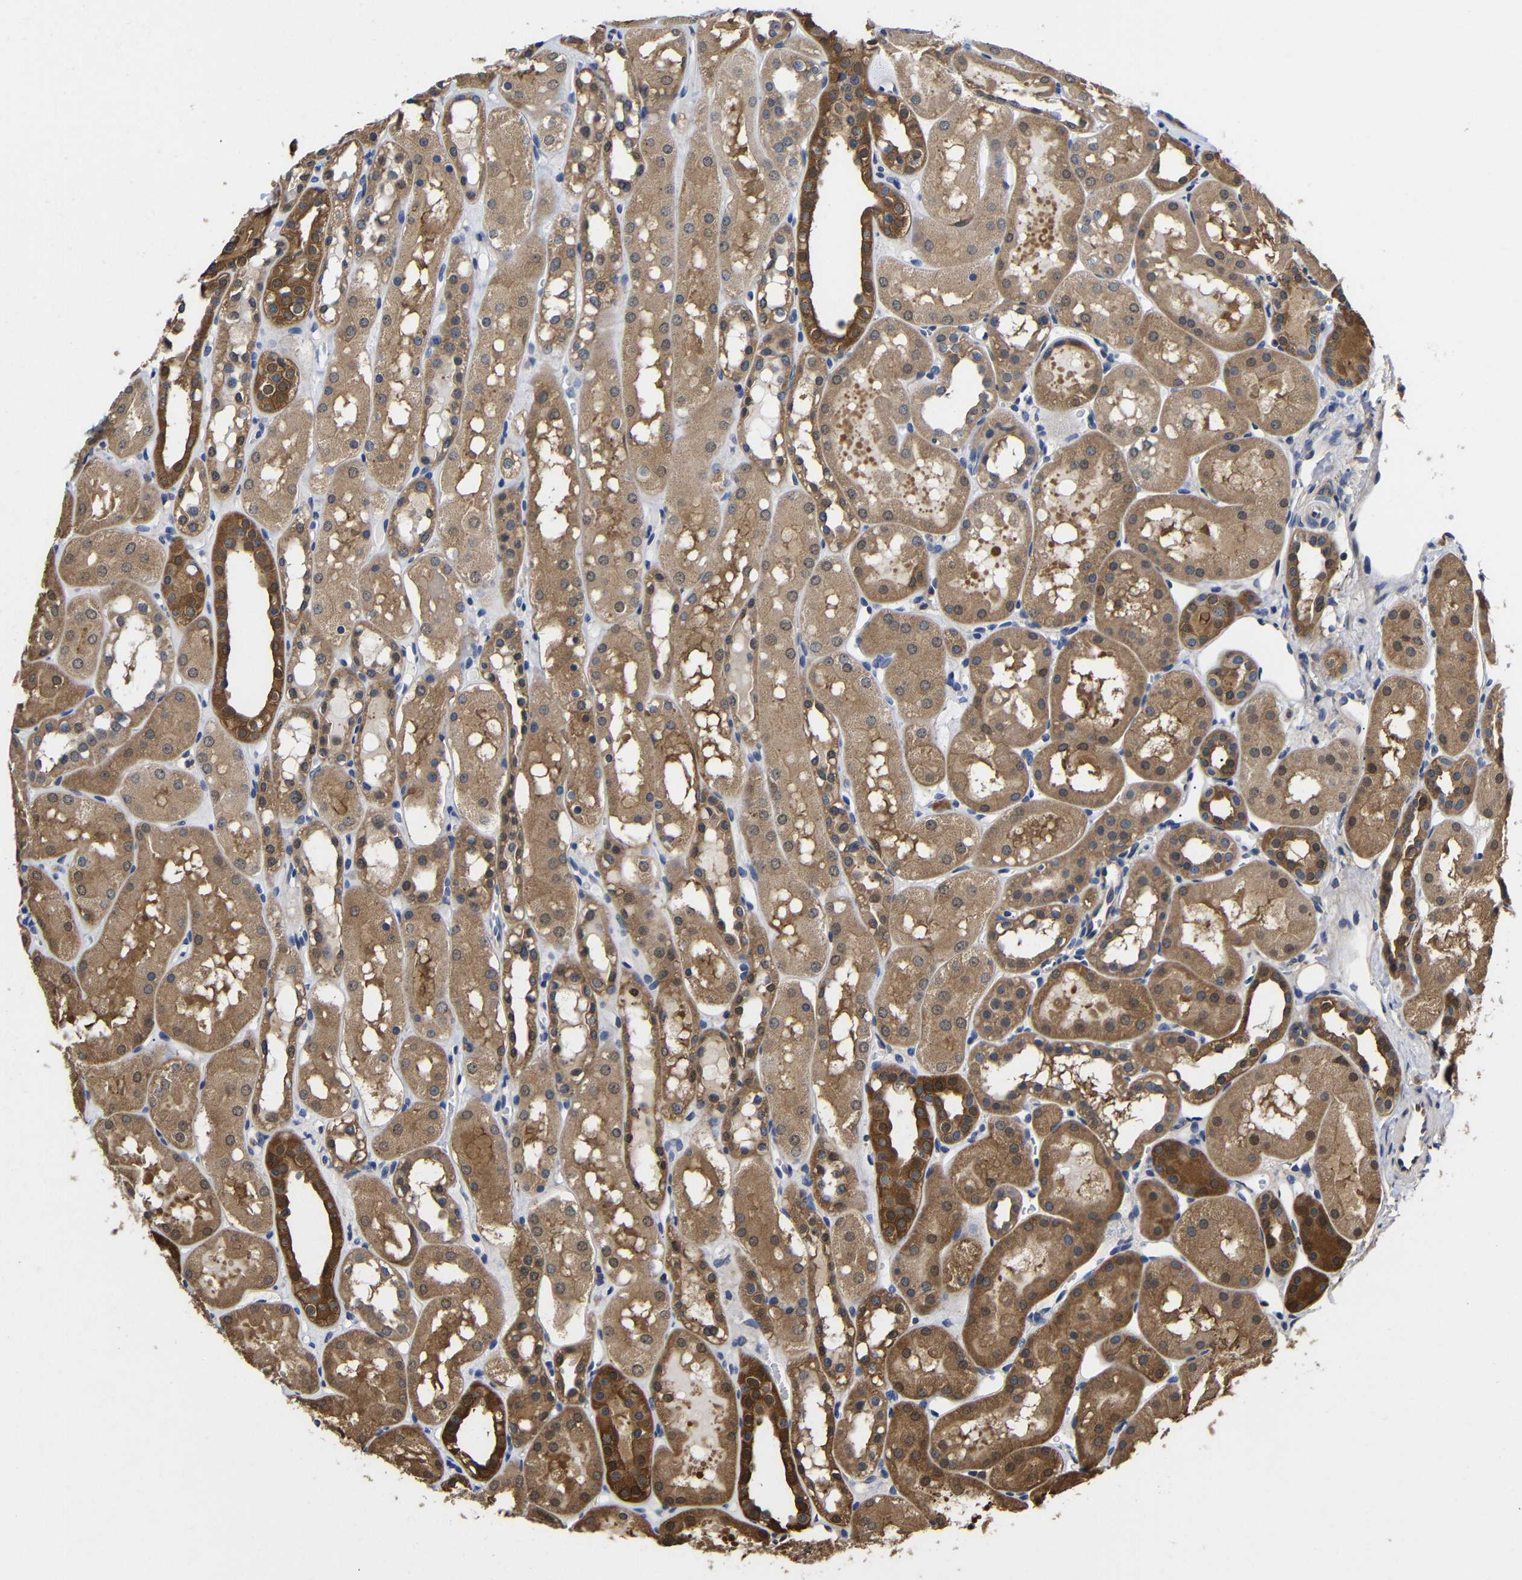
{"staining": {"intensity": "moderate", "quantity": "<25%", "location": "cytoplasmic/membranous"}, "tissue": "kidney", "cell_type": "Cells in glomeruli", "image_type": "normal", "snomed": [{"axis": "morphology", "description": "Normal tissue, NOS"}, {"axis": "topography", "description": "Kidney"}, {"axis": "topography", "description": "Urinary bladder"}], "caption": "Immunohistochemistry (DAB (3,3'-diaminobenzidine)) staining of unremarkable kidney displays moderate cytoplasmic/membranous protein expression in about <25% of cells in glomeruli.", "gene": "LRRCC1", "patient": {"sex": "male", "age": 16}}